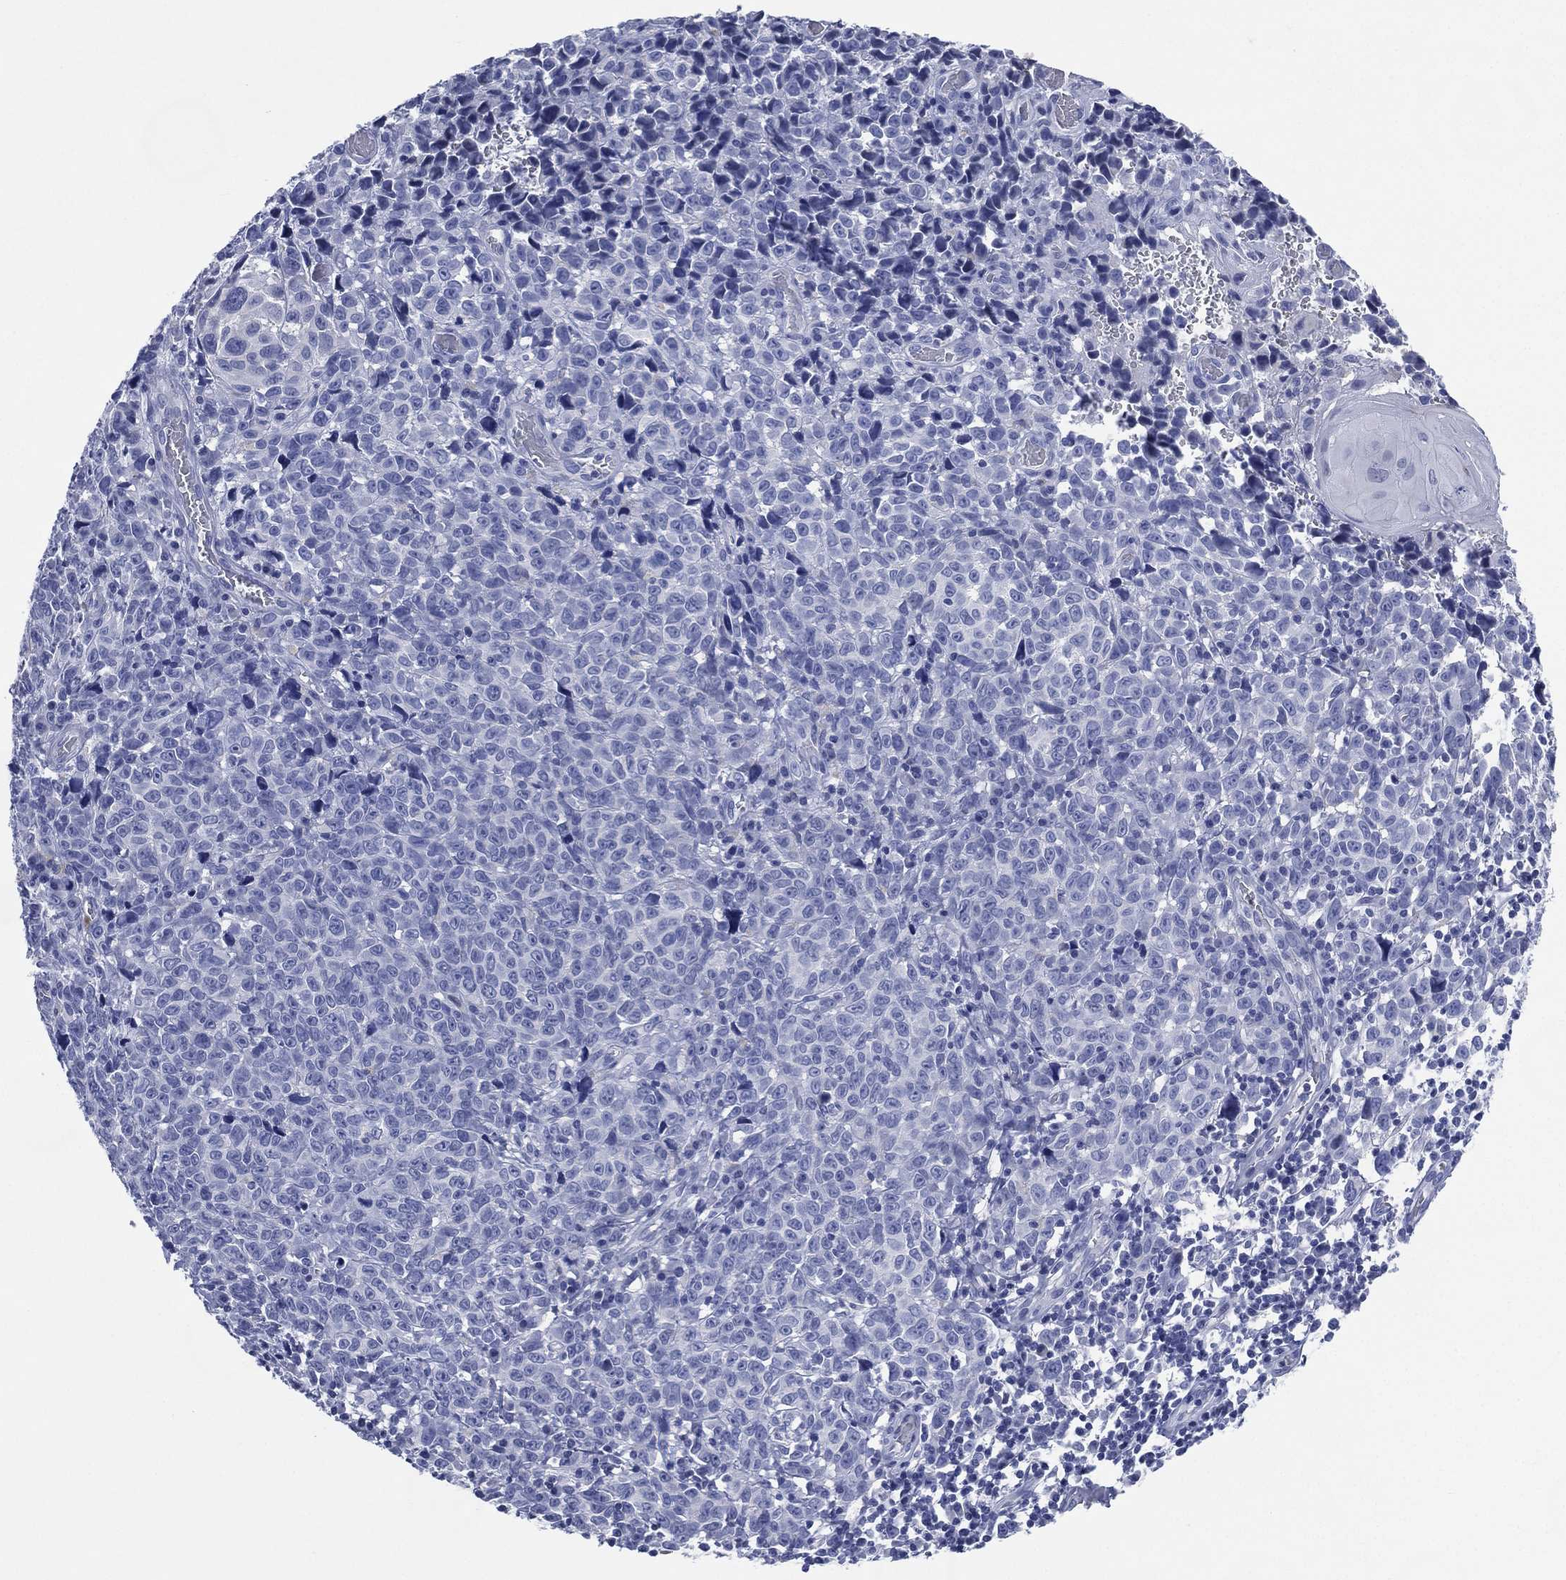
{"staining": {"intensity": "negative", "quantity": "none", "location": "none"}, "tissue": "melanoma", "cell_type": "Tumor cells", "image_type": "cancer", "snomed": [{"axis": "morphology", "description": "Malignant melanoma, NOS"}, {"axis": "topography", "description": "Vulva, labia, clitoris and Bartholin´s gland, NO"}], "caption": "Immunohistochemistry (IHC) of human malignant melanoma exhibits no staining in tumor cells.", "gene": "TMEM247", "patient": {"sex": "female", "age": 75}}